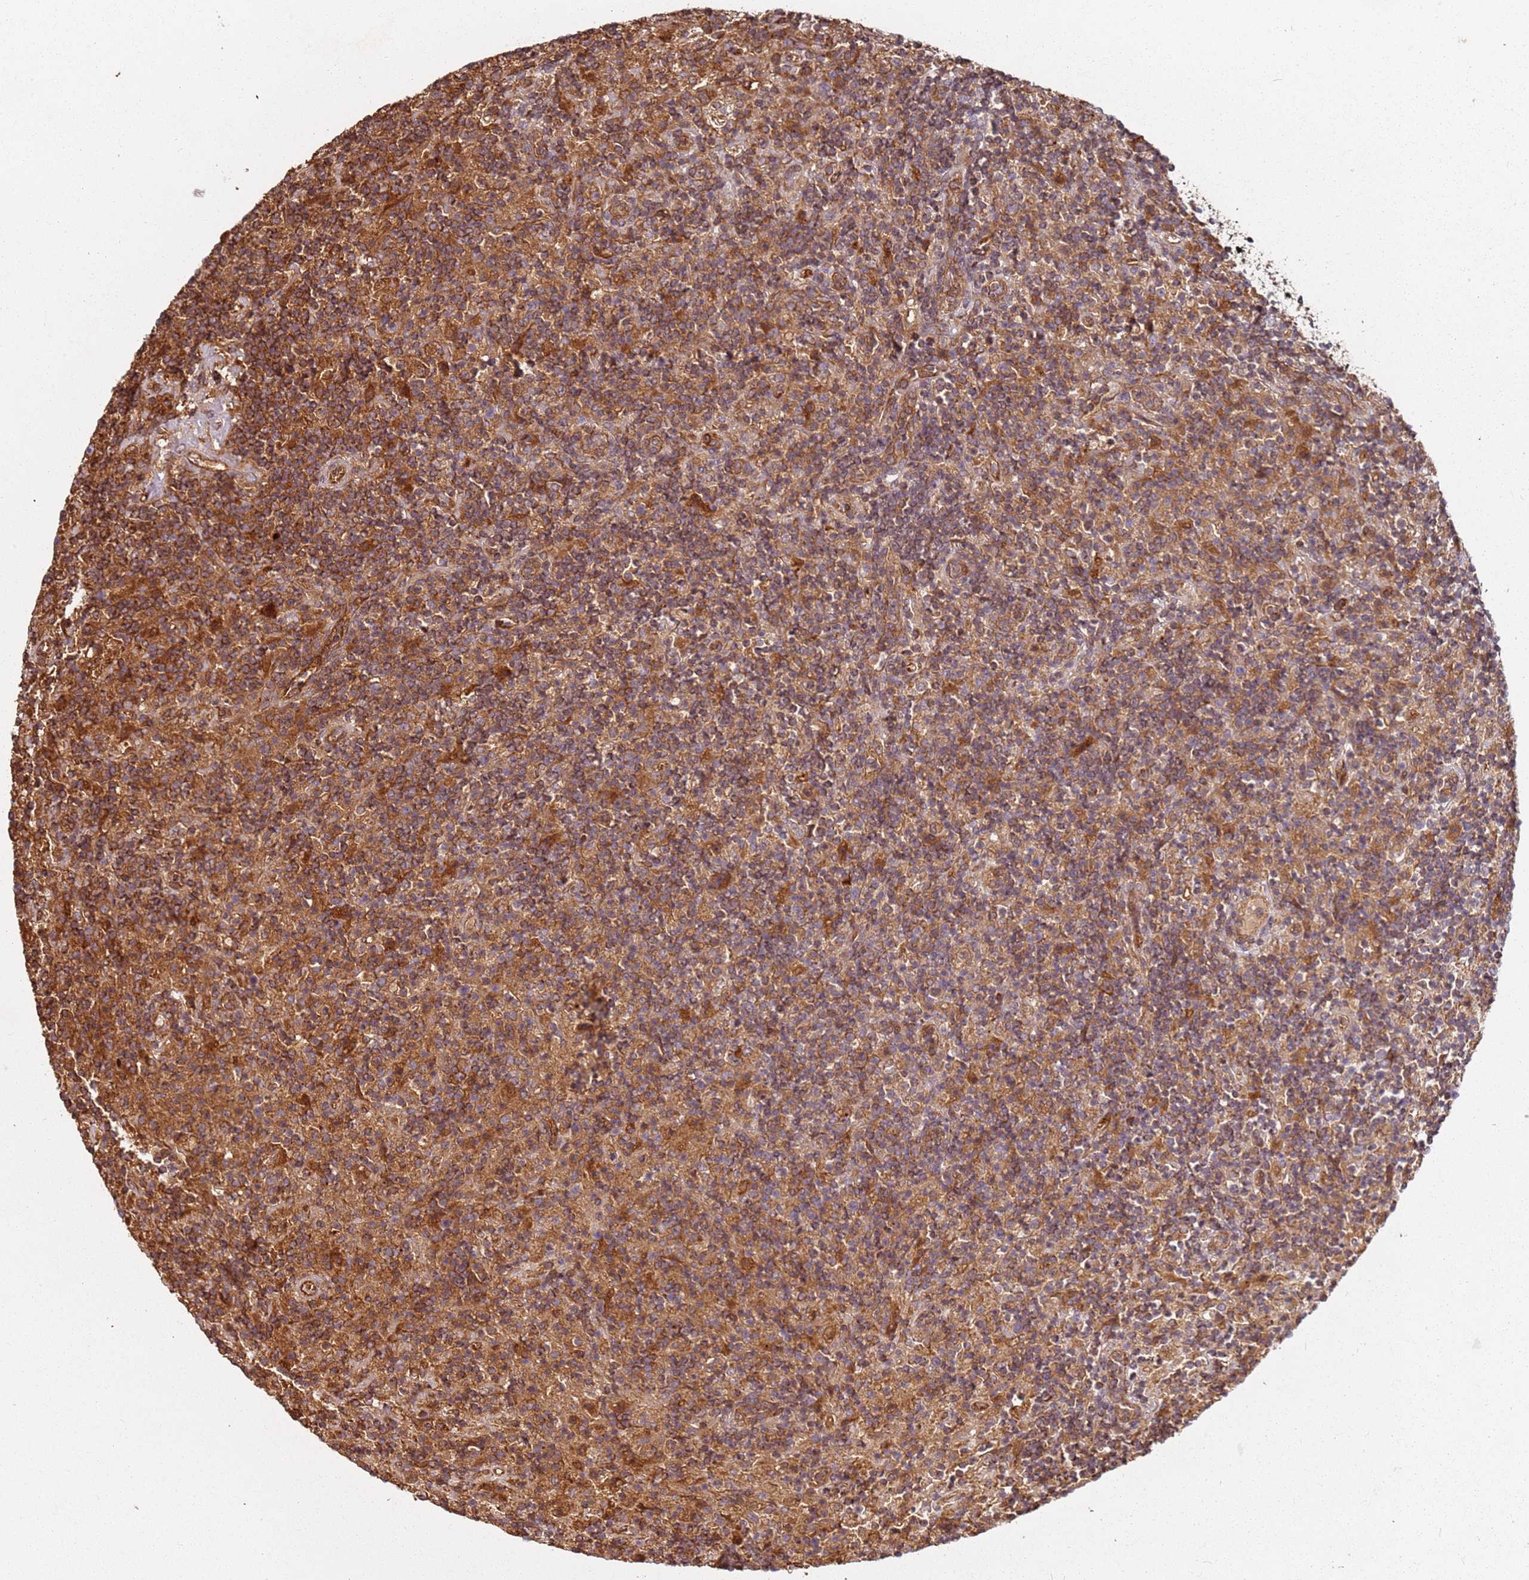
{"staining": {"intensity": "moderate", "quantity": ">75%", "location": "cytoplasmic/membranous"}, "tissue": "lymphoma", "cell_type": "Tumor cells", "image_type": "cancer", "snomed": [{"axis": "morphology", "description": "Hodgkin's disease, NOS"}, {"axis": "topography", "description": "Lymph node"}], "caption": "An IHC photomicrograph of tumor tissue is shown. Protein staining in brown shows moderate cytoplasmic/membranous positivity in lymphoma within tumor cells.", "gene": "SCGB2B2", "patient": {"sex": "male", "age": 70}}